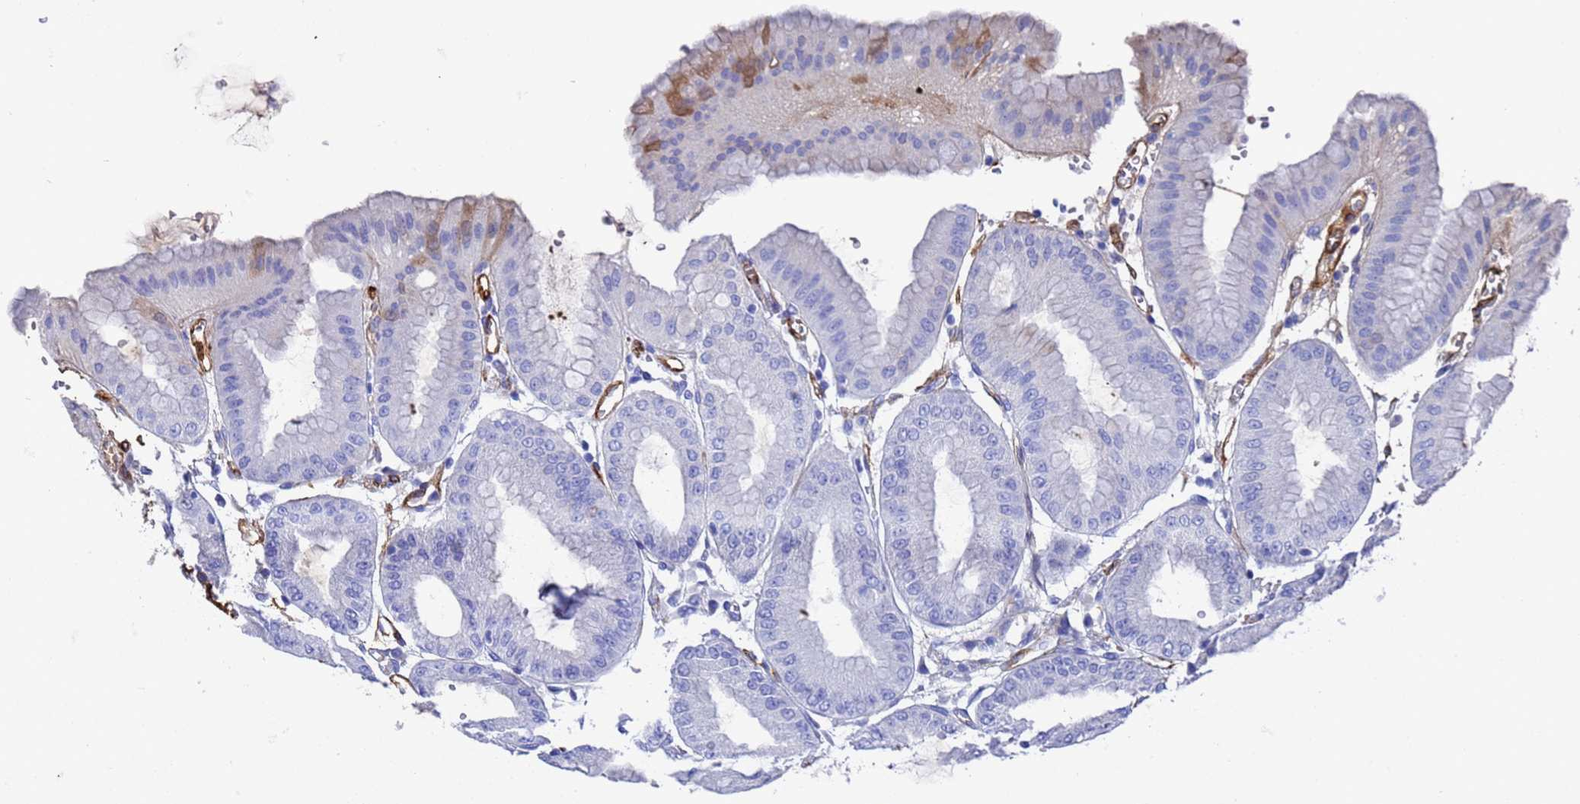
{"staining": {"intensity": "moderate", "quantity": "<25%", "location": "cytoplasmic/membranous"}, "tissue": "stomach", "cell_type": "Glandular cells", "image_type": "normal", "snomed": [{"axis": "morphology", "description": "Normal tissue, NOS"}, {"axis": "topography", "description": "Stomach, lower"}], "caption": "Brown immunohistochemical staining in normal human stomach reveals moderate cytoplasmic/membranous staining in about <25% of glandular cells. Immunohistochemistry stains the protein in brown and the nuclei are stained blue.", "gene": "ADIPOQ", "patient": {"sex": "male", "age": 71}}